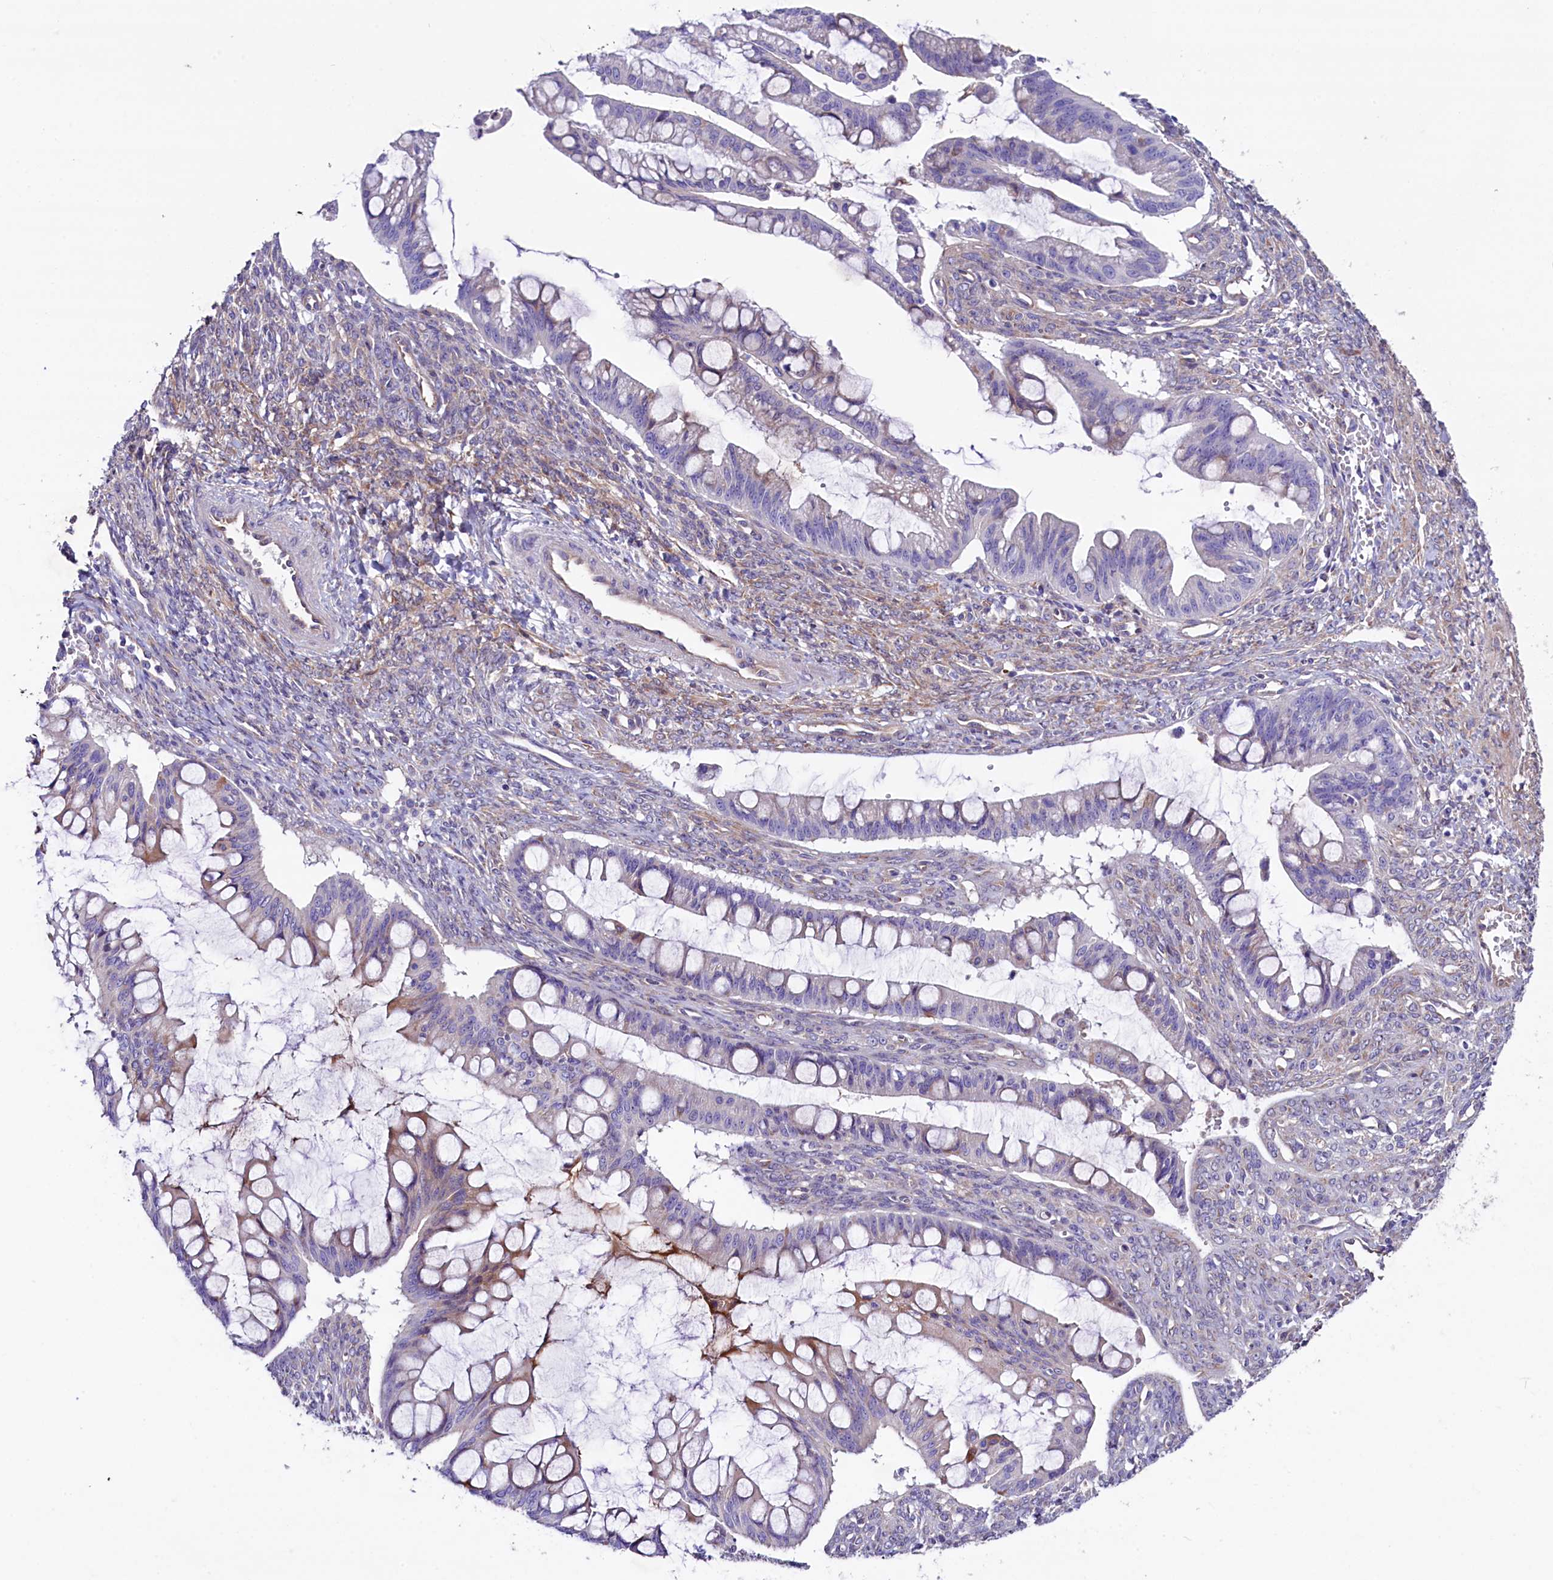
{"staining": {"intensity": "weak", "quantity": "<25%", "location": "cytoplasmic/membranous"}, "tissue": "ovarian cancer", "cell_type": "Tumor cells", "image_type": "cancer", "snomed": [{"axis": "morphology", "description": "Cystadenocarcinoma, mucinous, NOS"}, {"axis": "topography", "description": "Ovary"}], "caption": "Immunohistochemistry image of human mucinous cystadenocarcinoma (ovarian) stained for a protein (brown), which displays no positivity in tumor cells.", "gene": "GPR108", "patient": {"sex": "female", "age": 73}}